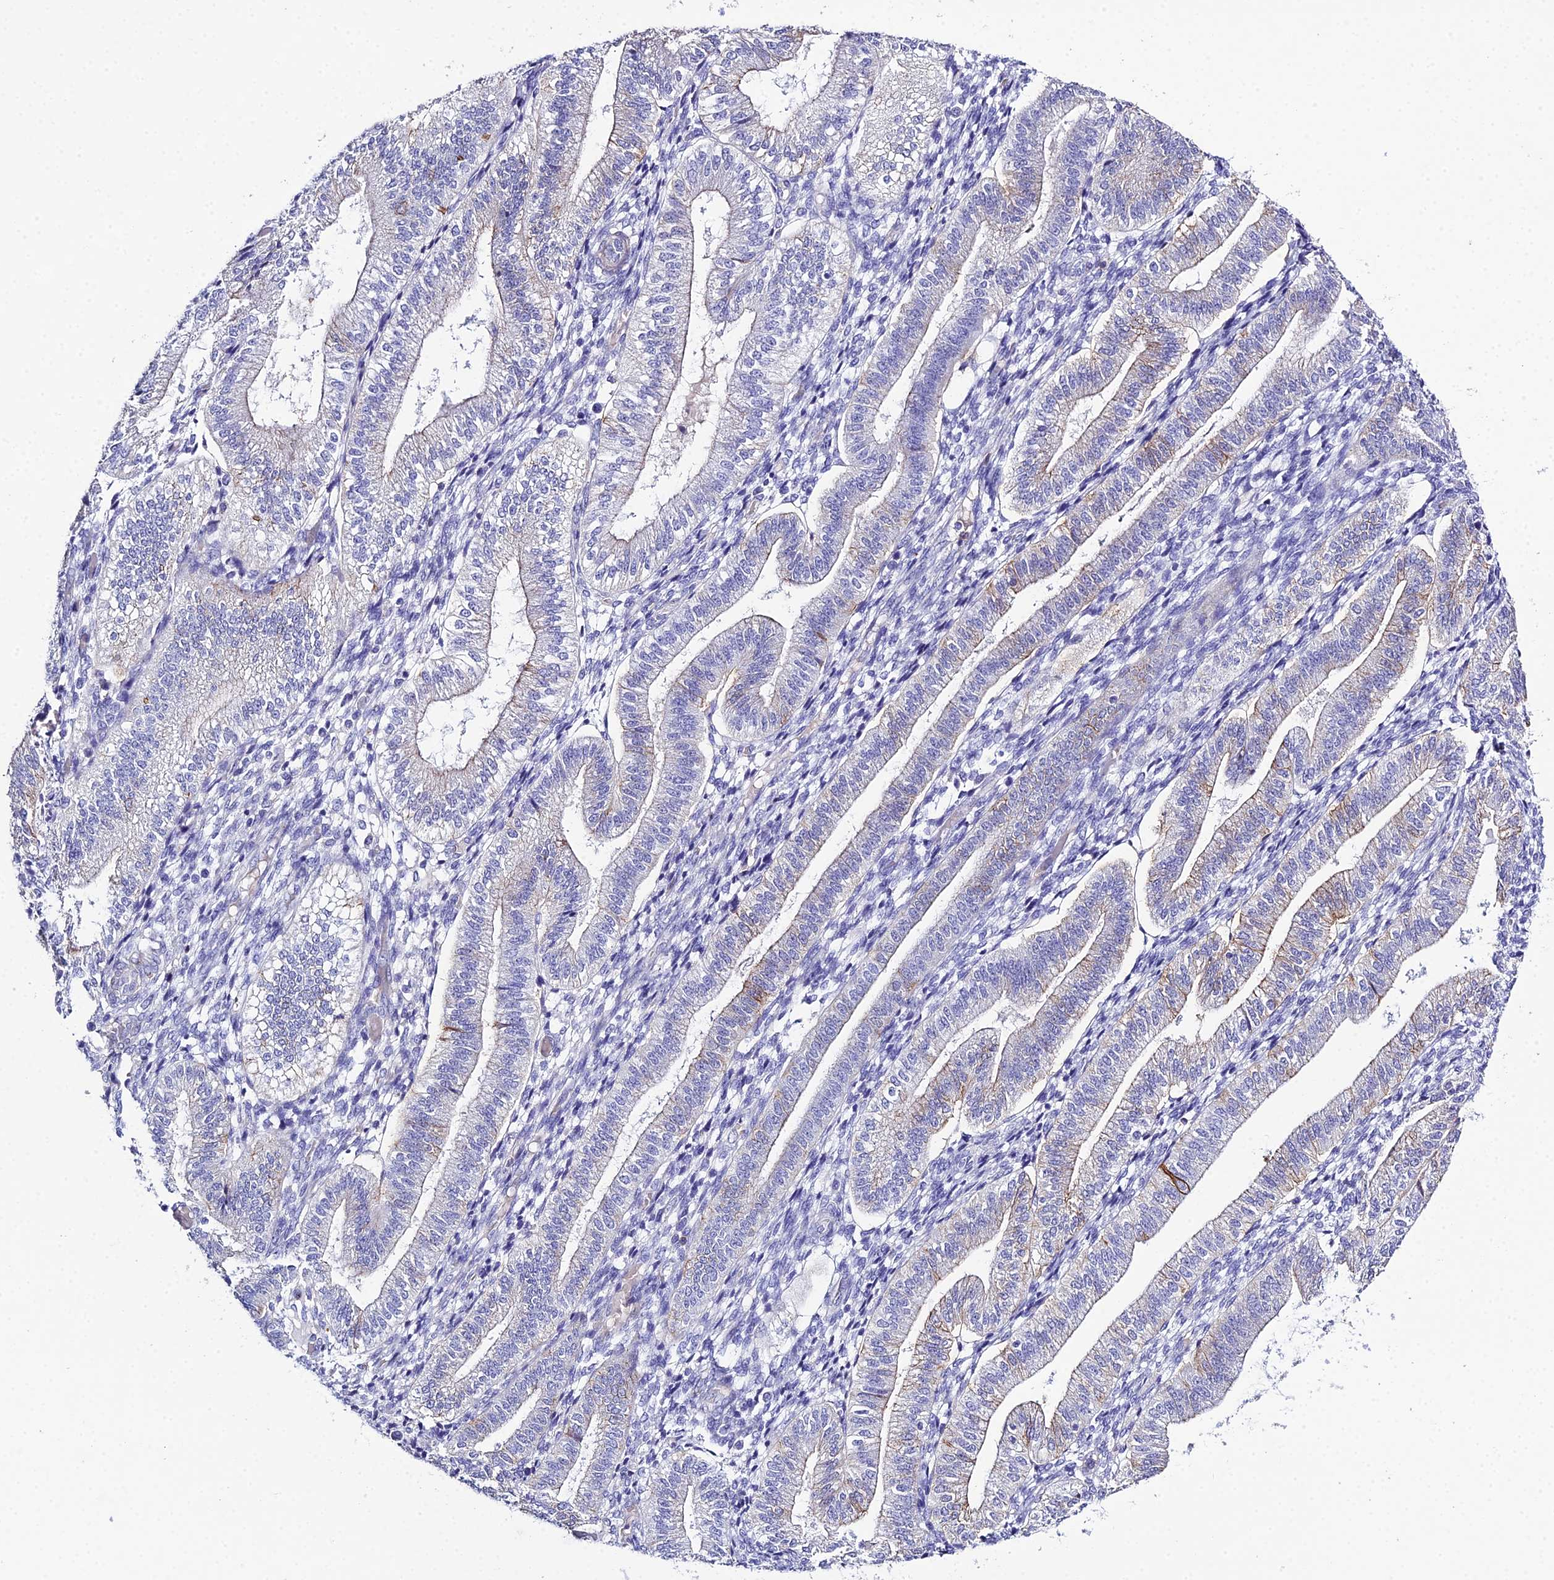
{"staining": {"intensity": "negative", "quantity": "none", "location": "none"}, "tissue": "endometrium", "cell_type": "Cells in endometrial stroma", "image_type": "normal", "snomed": [{"axis": "morphology", "description": "Normal tissue, NOS"}, {"axis": "topography", "description": "Endometrium"}], "caption": "The histopathology image reveals no staining of cells in endometrial stroma in benign endometrium. (DAB (3,3'-diaminobenzidine) immunohistochemistry (IHC) visualized using brightfield microscopy, high magnification).", "gene": "OR1Q1", "patient": {"sex": "female", "age": 34}}